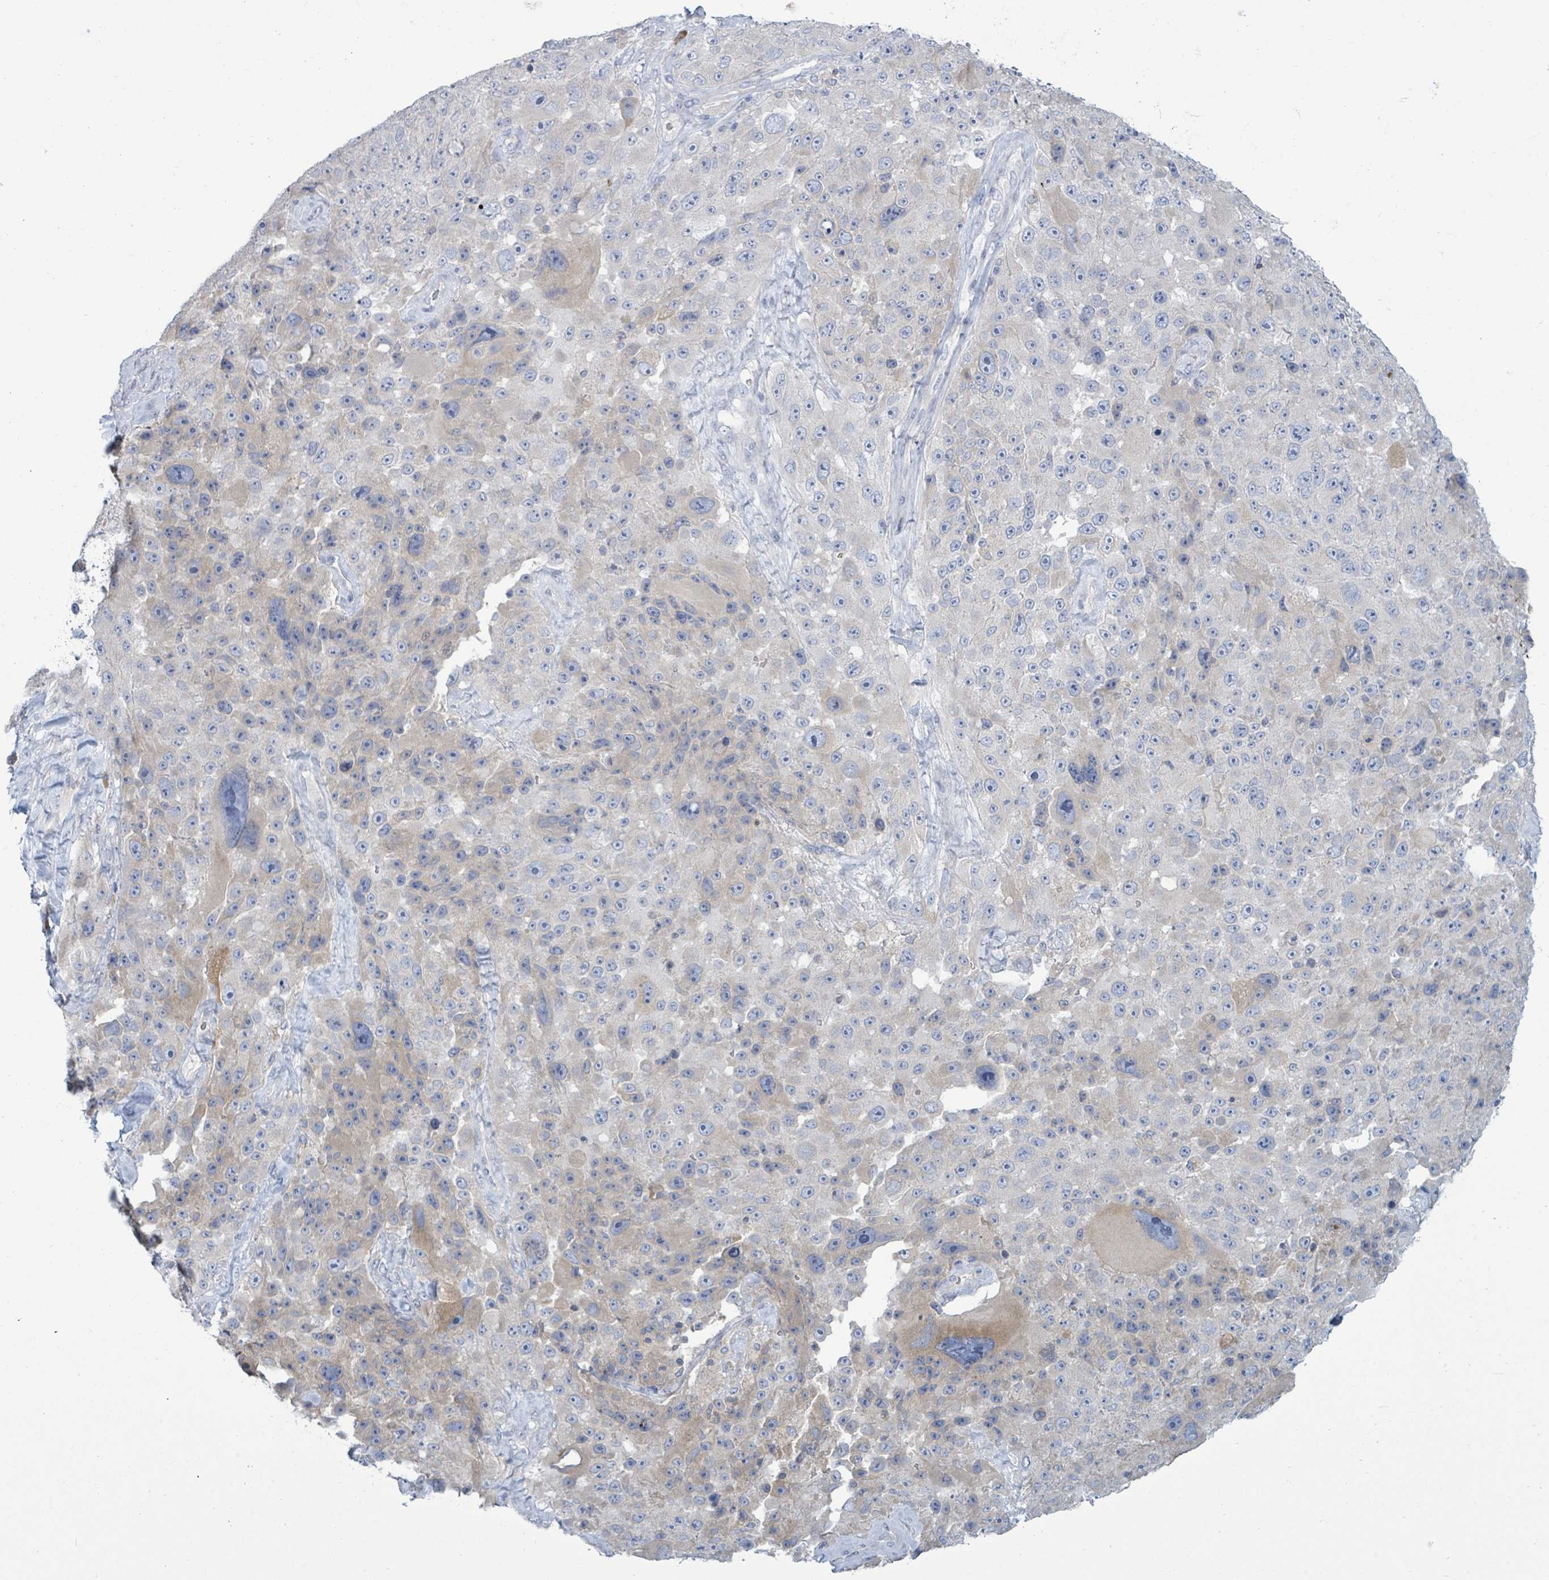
{"staining": {"intensity": "weak", "quantity": "<25%", "location": "cytoplasmic/membranous"}, "tissue": "melanoma", "cell_type": "Tumor cells", "image_type": "cancer", "snomed": [{"axis": "morphology", "description": "Malignant melanoma, Metastatic site"}, {"axis": "topography", "description": "Lymph node"}], "caption": "This is an immunohistochemistry (IHC) photomicrograph of melanoma. There is no staining in tumor cells.", "gene": "SIRPB1", "patient": {"sex": "male", "age": 62}}